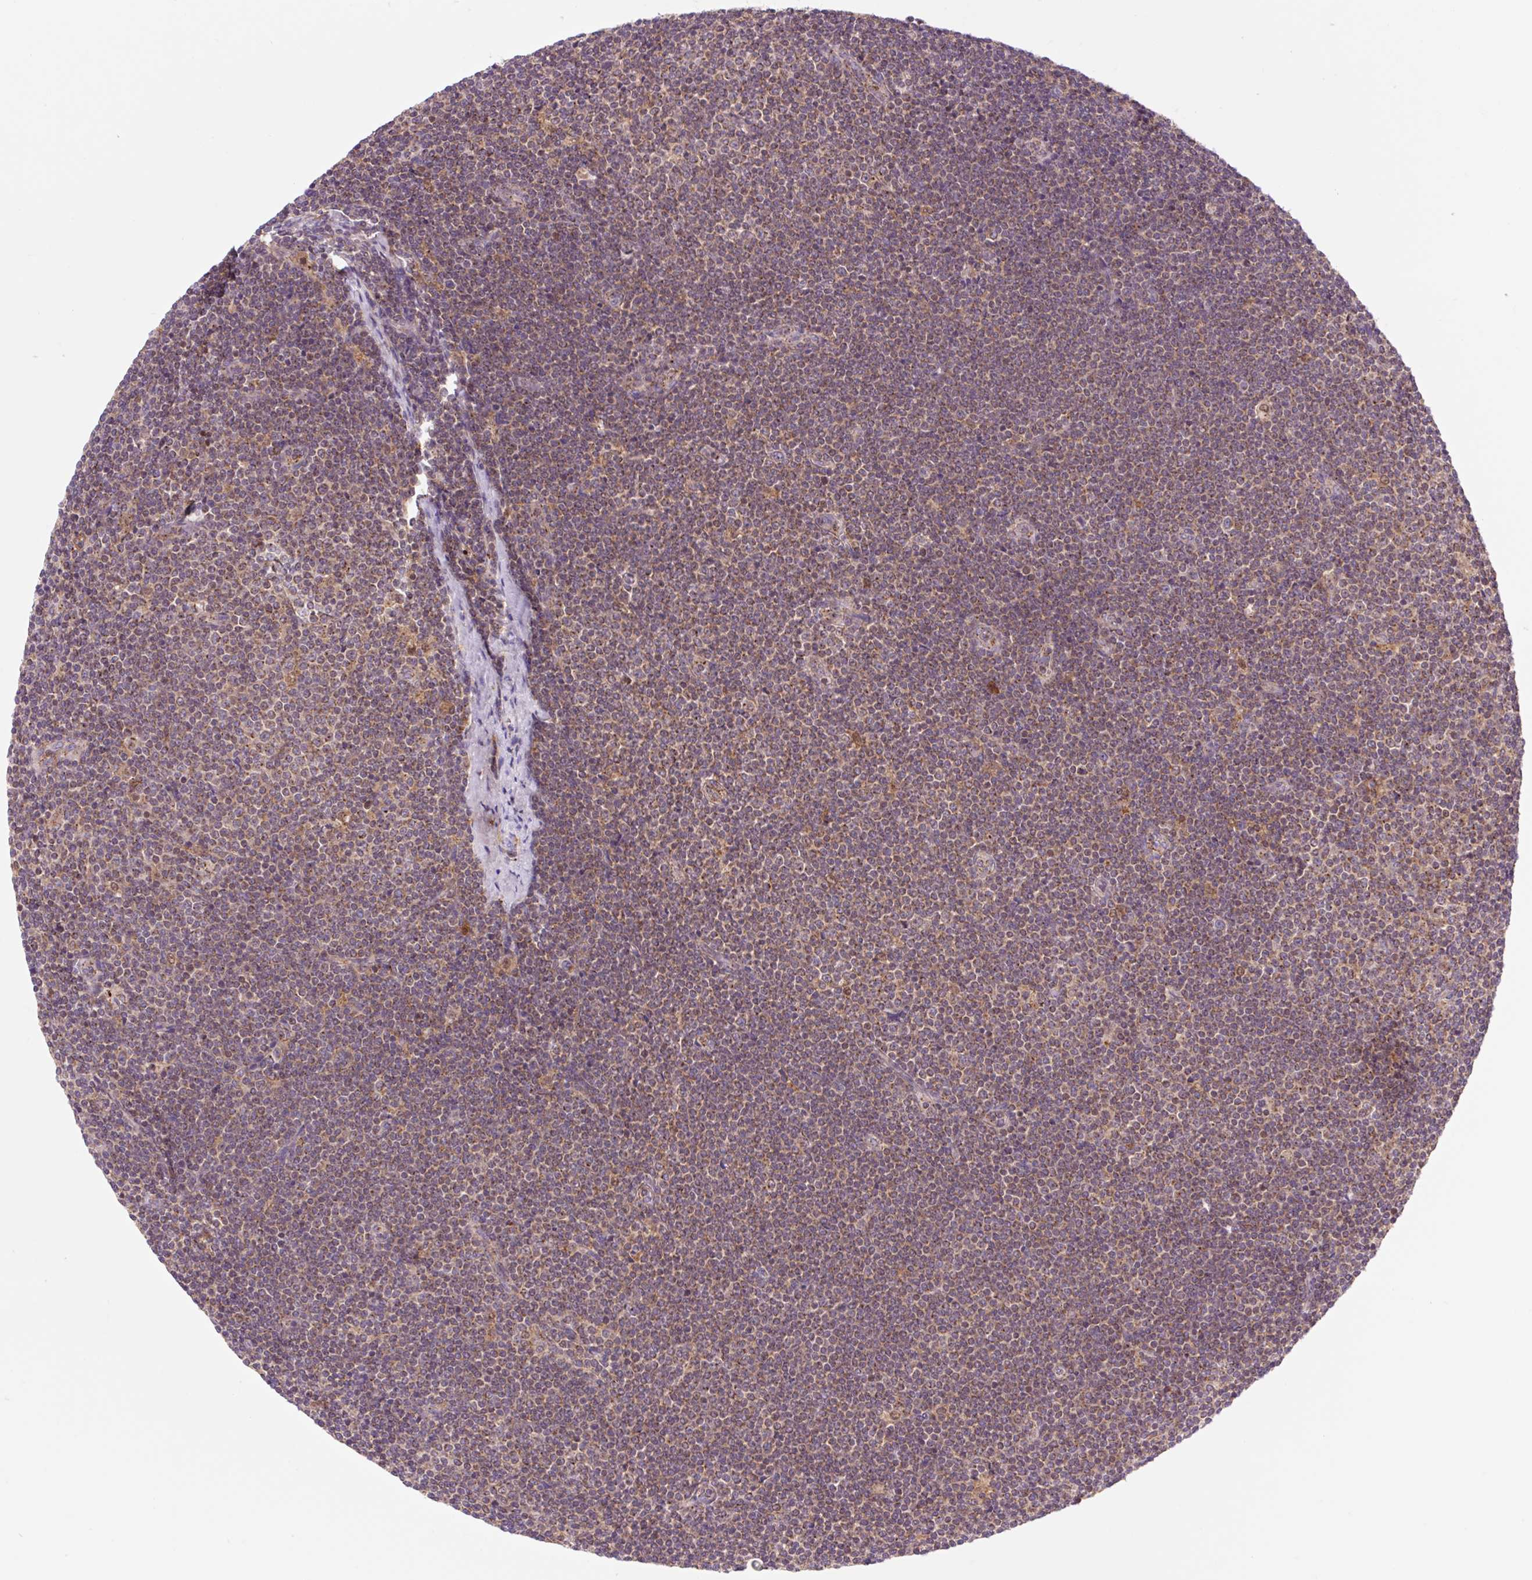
{"staining": {"intensity": "moderate", "quantity": ">75%", "location": "cytoplasmic/membranous"}, "tissue": "lymphoma", "cell_type": "Tumor cells", "image_type": "cancer", "snomed": [{"axis": "morphology", "description": "Malignant lymphoma, non-Hodgkin's type, Low grade"}, {"axis": "topography", "description": "Lymph node"}], "caption": "Low-grade malignant lymphoma, non-Hodgkin's type was stained to show a protein in brown. There is medium levels of moderate cytoplasmic/membranous positivity in approximately >75% of tumor cells.", "gene": "VPS4A", "patient": {"sex": "male", "age": 48}}